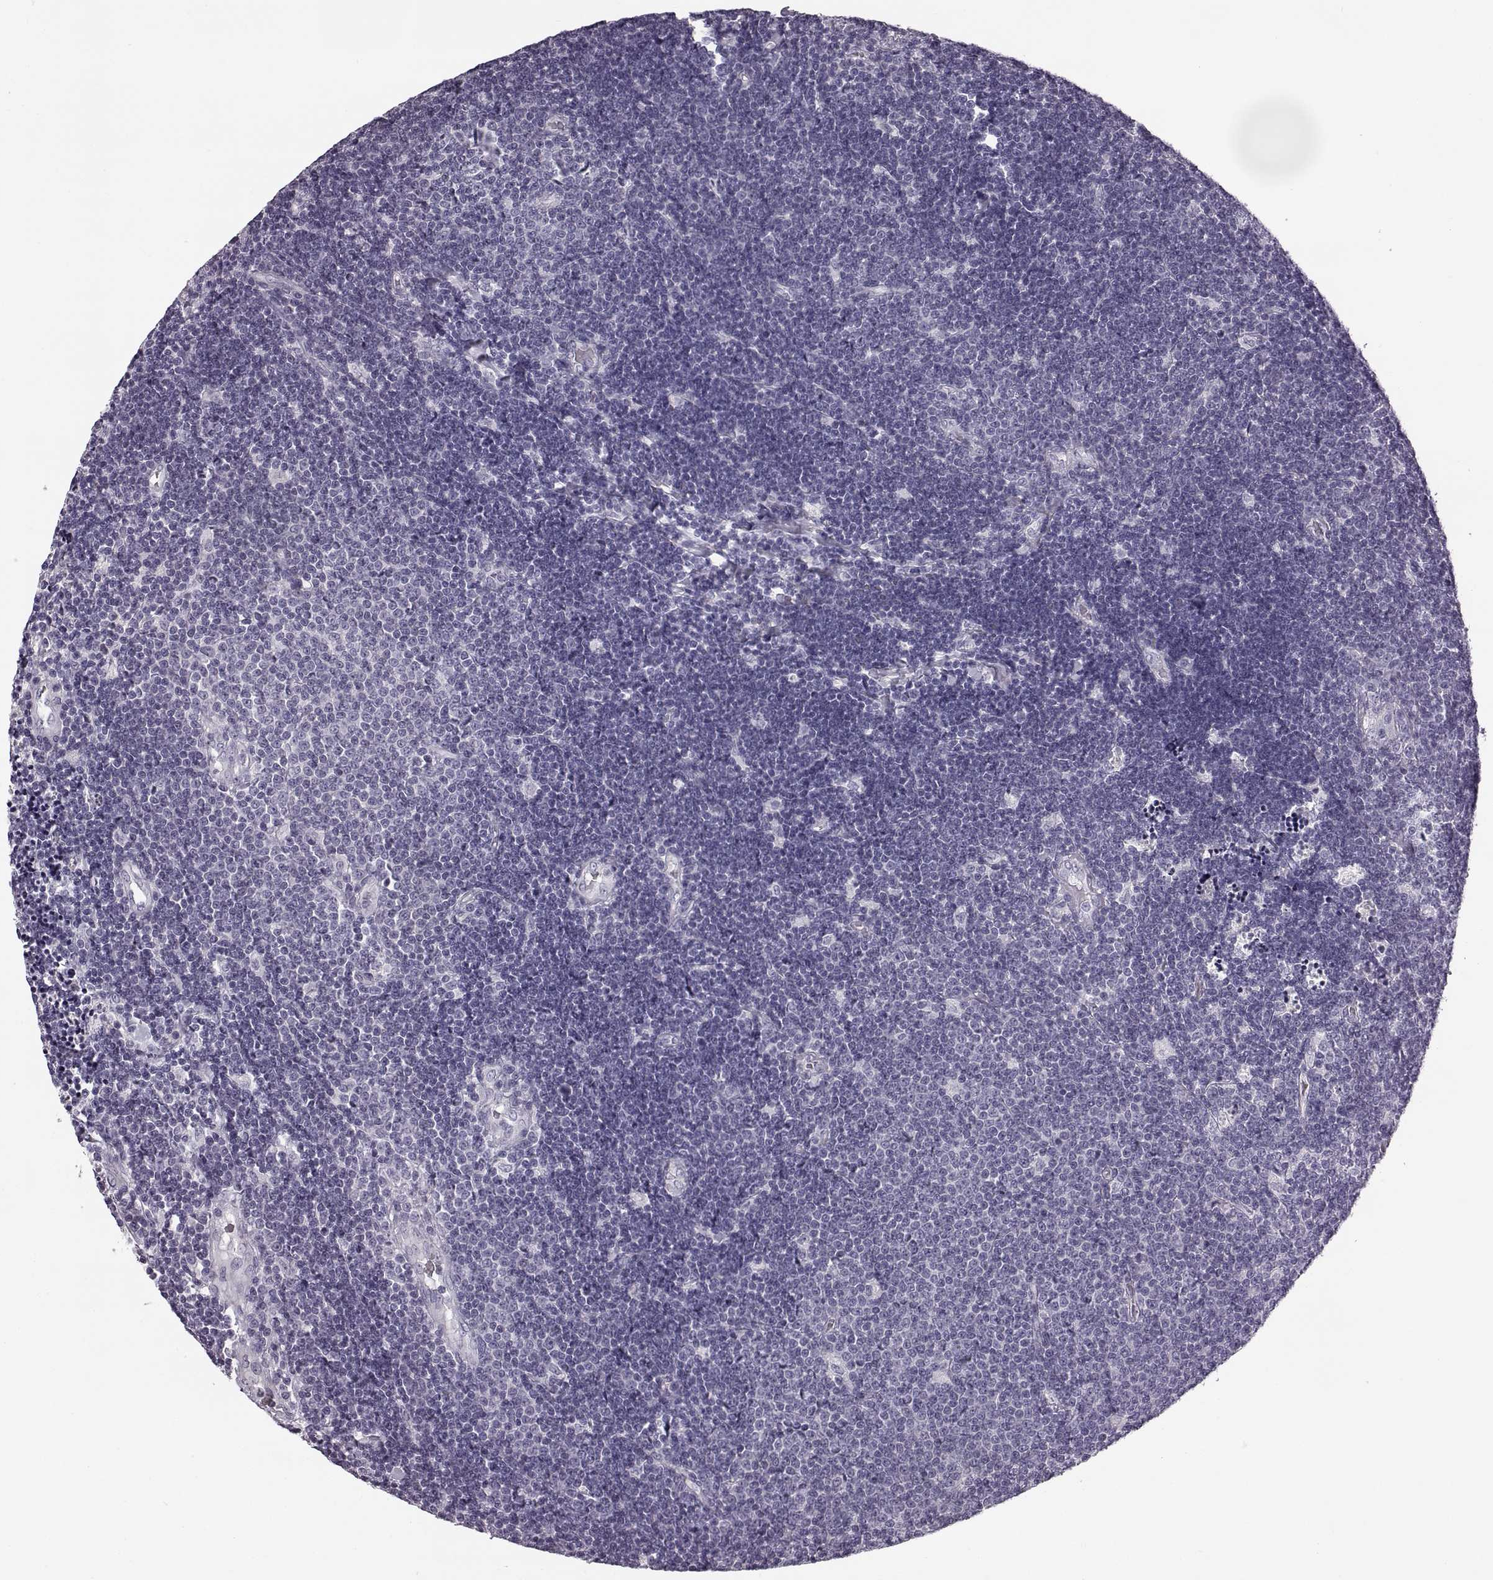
{"staining": {"intensity": "negative", "quantity": "none", "location": "none"}, "tissue": "lymphoma", "cell_type": "Tumor cells", "image_type": "cancer", "snomed": [{"axis": "morphology", "description": "Malignant lymphoma, non-Hodgkin's type, Low grade"}, {"axis": "topography", "description": "Brain"}], "caption": "Human malignant lymphoma, non-Hodgkin's type (low-grade) stained for a protein using immunohistochemistry displays no positivity in tumor cells.", "gene": "ODAD4", "patient": {"sex": "female", "age": 66}}